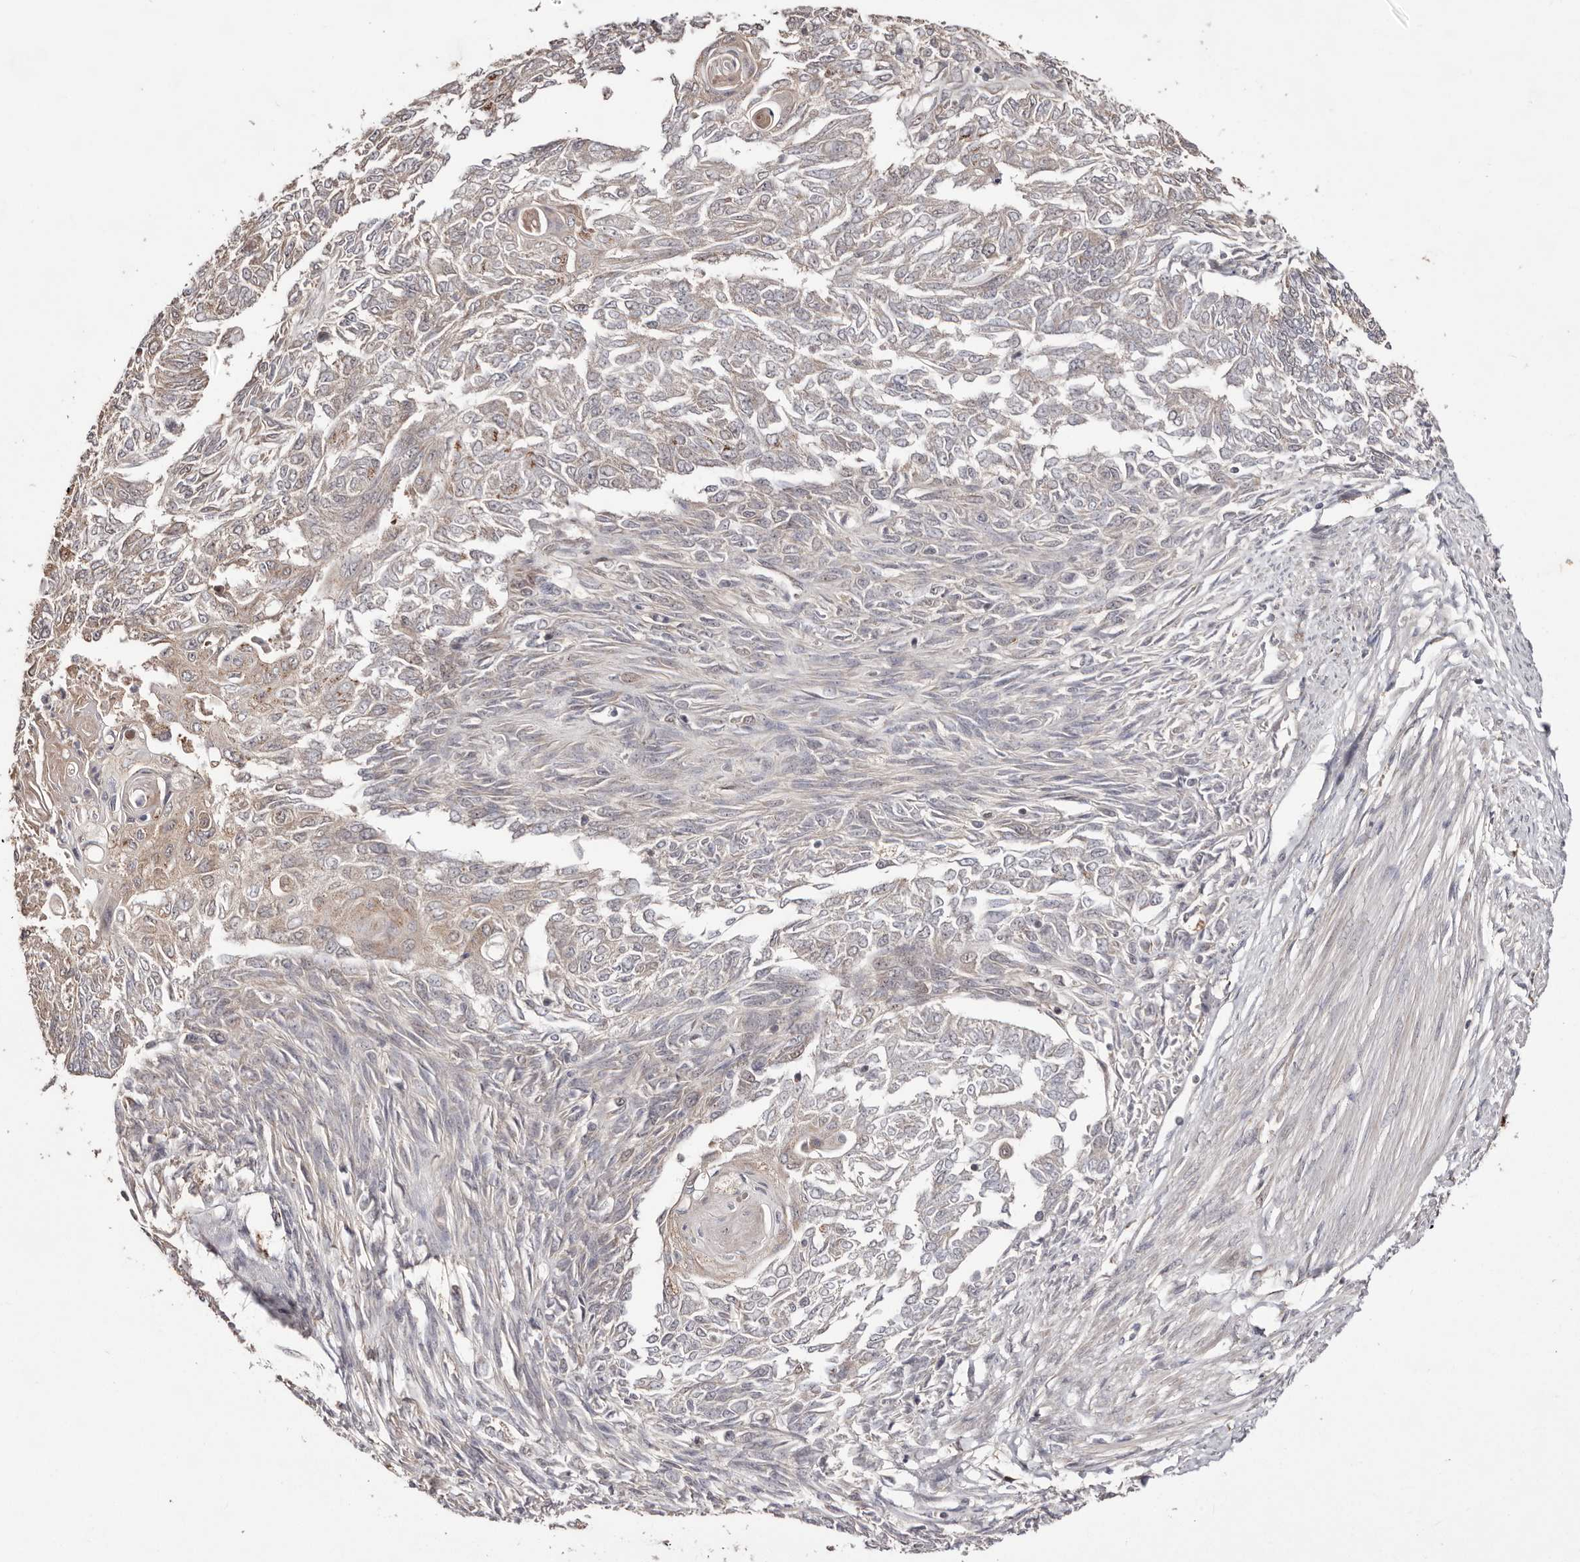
{"staining": {"intensity": "weak", "quantity": "<25%", "location": "cytoplasmic/membranous"}, "tissue": "endometrial cancer", "cell_type": "Tumor cells", "image_type": "cancer", "snomed": [{"axis": "morphology", "description": "Adenocarcinoma, NOS"}, {"axis": "topography", "description": "Endometrium"}], "caption": "High power microscopy histopathology image of an immunohistochemistry photomicrograph of endometrial adenocarcinoma, revealing no significant positivity in tumor cells.", "gene": "EGR3", "patient": {"sex": "female", "age": 32}}